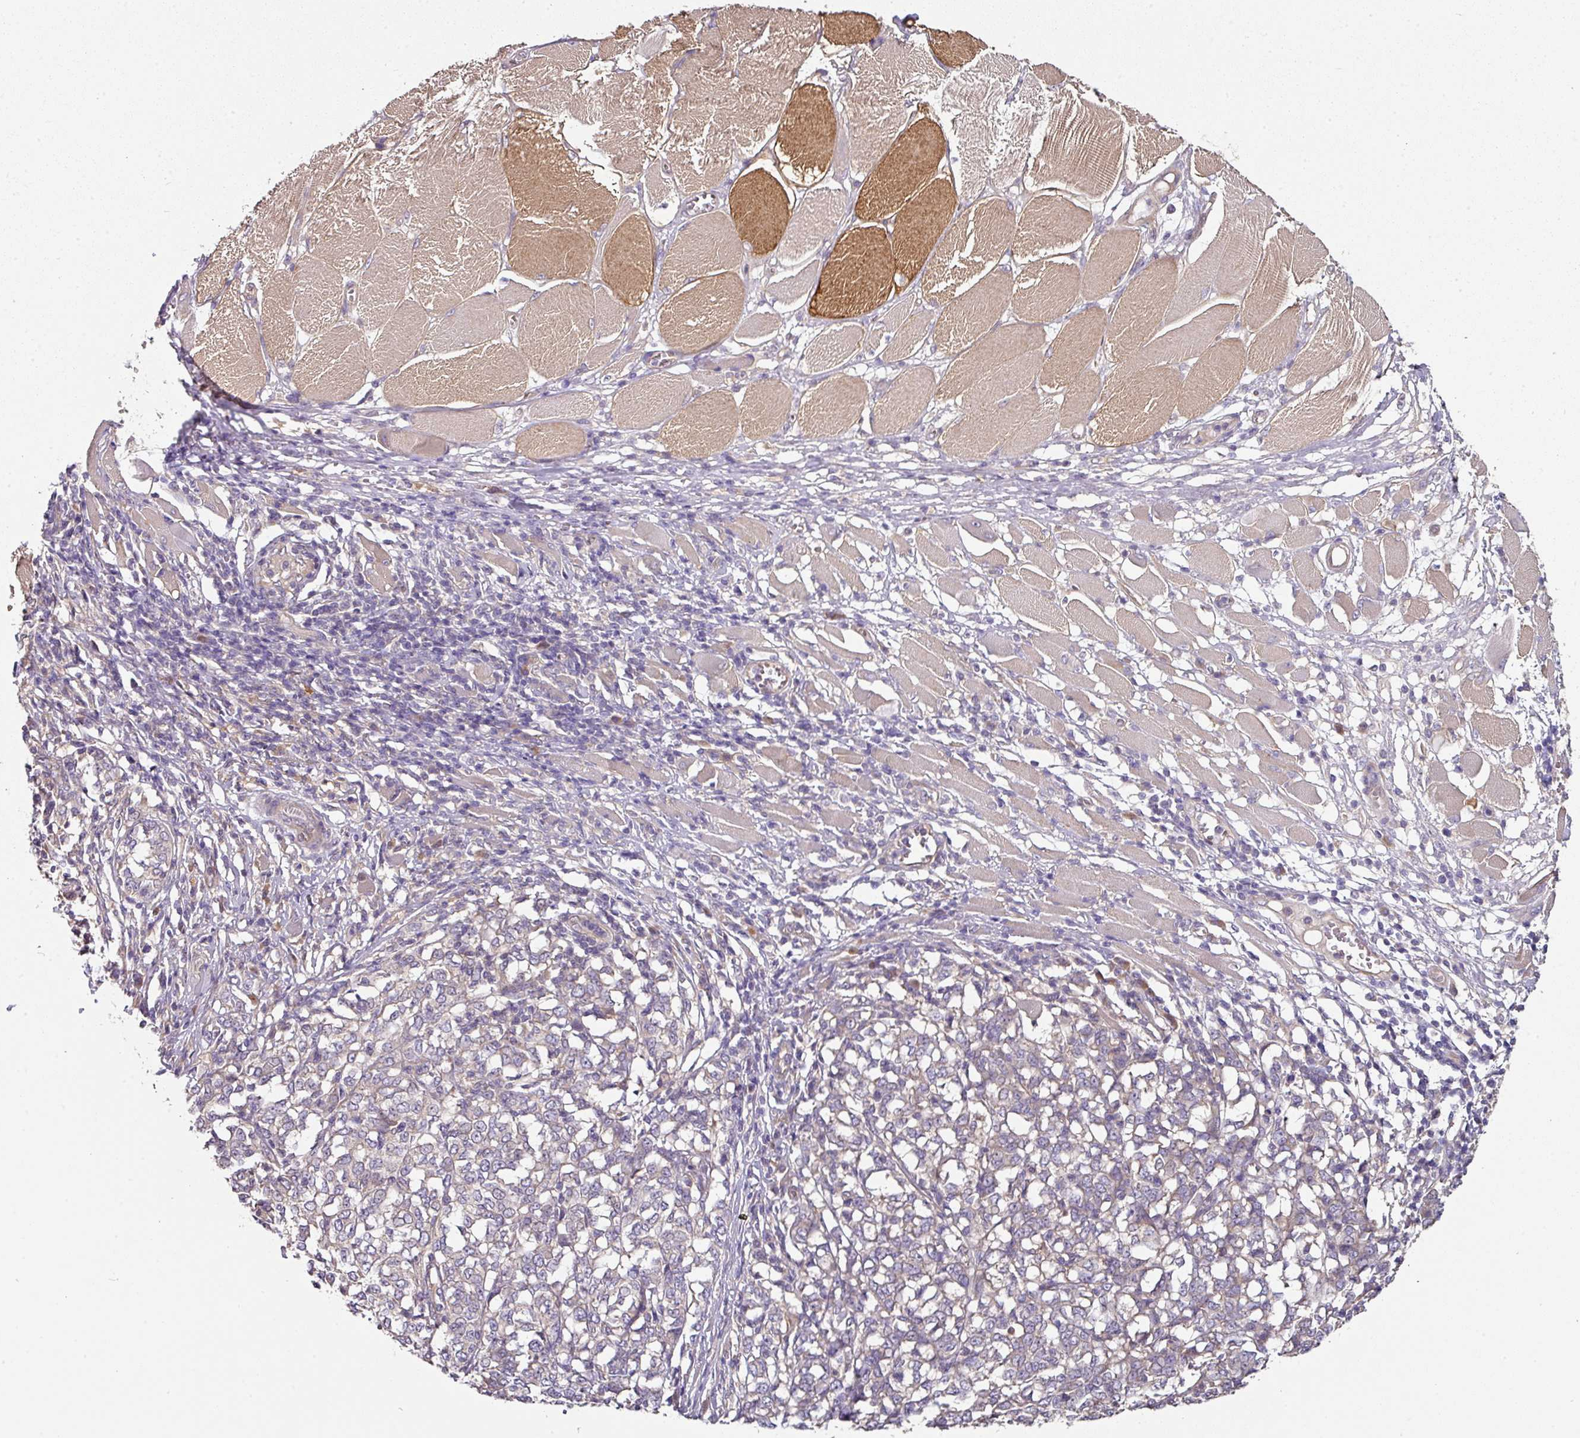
{"staining": {"intensity": "weak", "quantity": "25%-75%", "location": "cytoplasmic/membranous"}, "tissue": "melanoma", "cell_type": "Tumor cells", "image_type": "cancer", "snomed": [{"axis": "morphology", "description": "Malignant melanoma, NOS"}, {"axis": "topography", "description": "Skin"}], "caption": "An image of human malignant melanoma stained for a protein demonstrates weak cytoplasmic/membranous brown staining in tumor cells.", "gene": "C4orf48", "patient": {"sex": "female", "age": 72}}